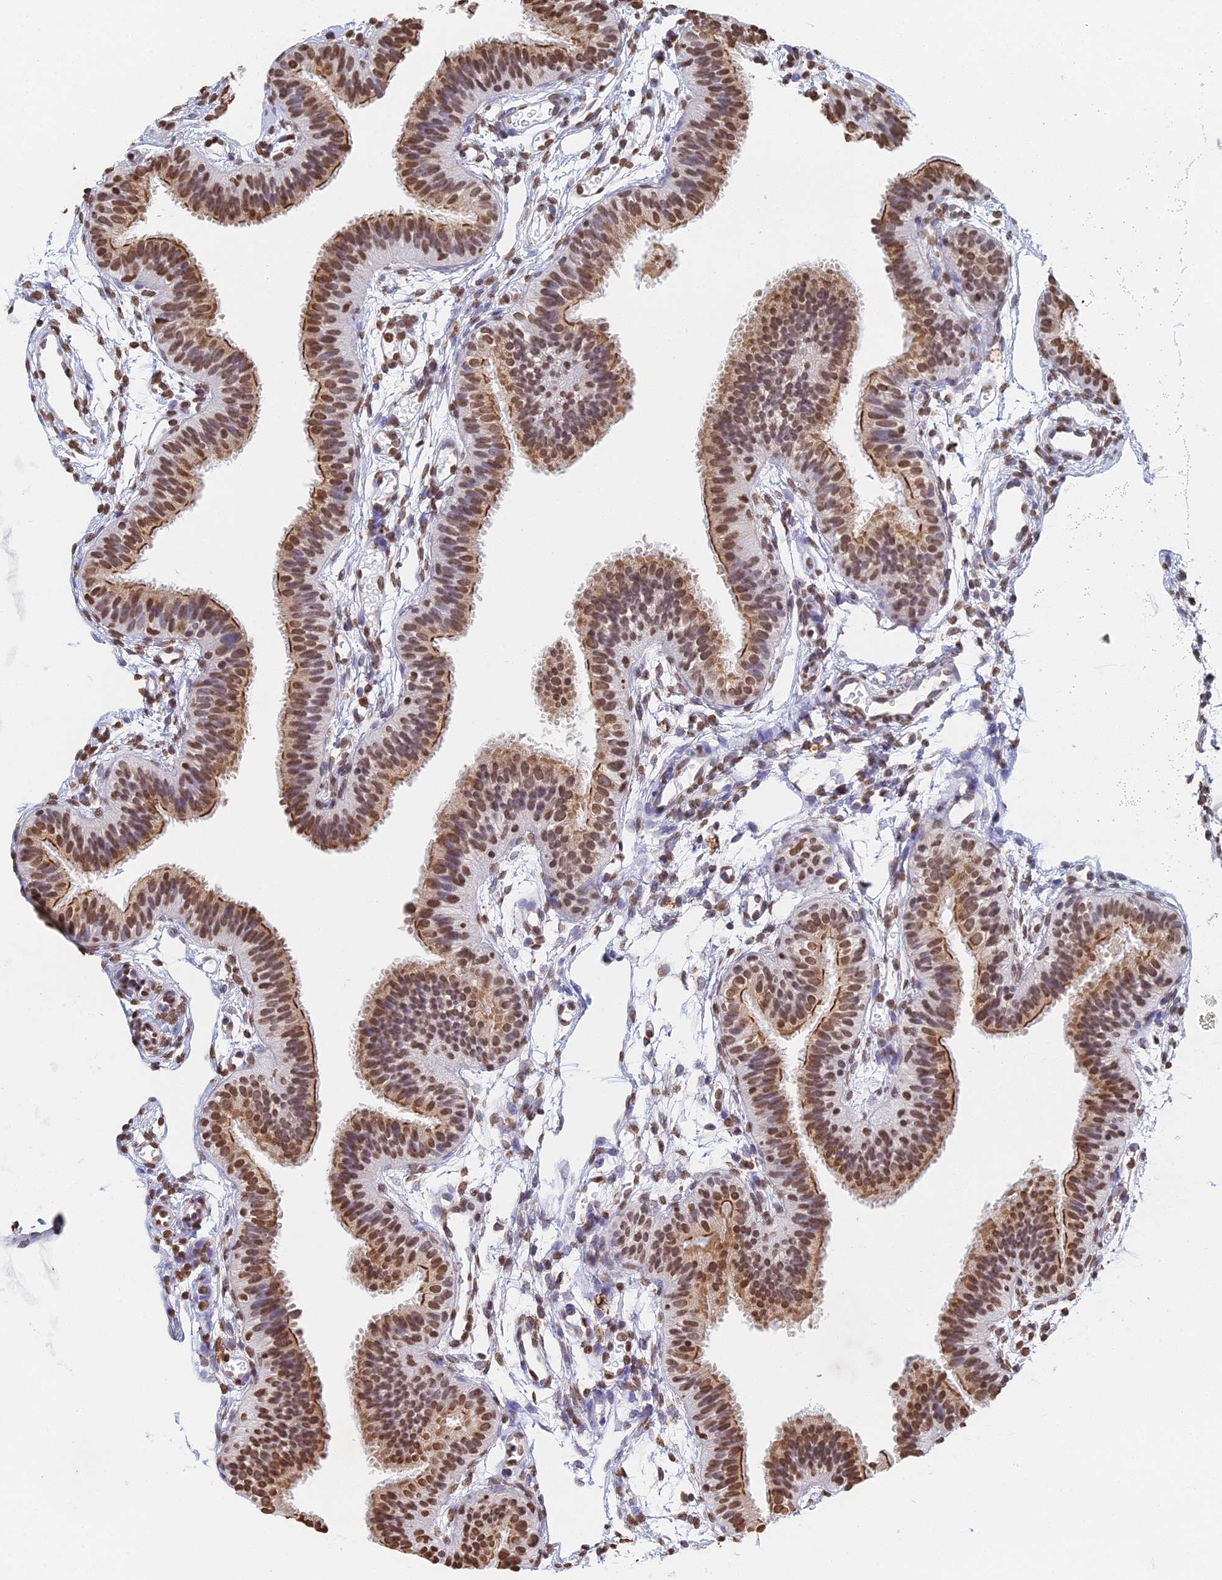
{"staining": {"intensity": "moderate", "quantity": ">75%", "location": "cytoplasmic/membranous,nuclear"}, "tissue": "fallopian tube", "cell_type": "Glandular cells", "image_type": "normal", "snomed": [{"axis": "morphology", "description": "Normal tissue, NOS"}, {"axis": "topography", "description": "Fallopian tube"}], "caption": "Immunohistochemistry (IHC) of unremarkable fallopian tube exhibits medium levels of moderate cytoplasmic/membranous,nuclear expression in approximately >75% of glandular cells.", "gene": "GBP3", "patient": {"sex": "female", "age": 35}}